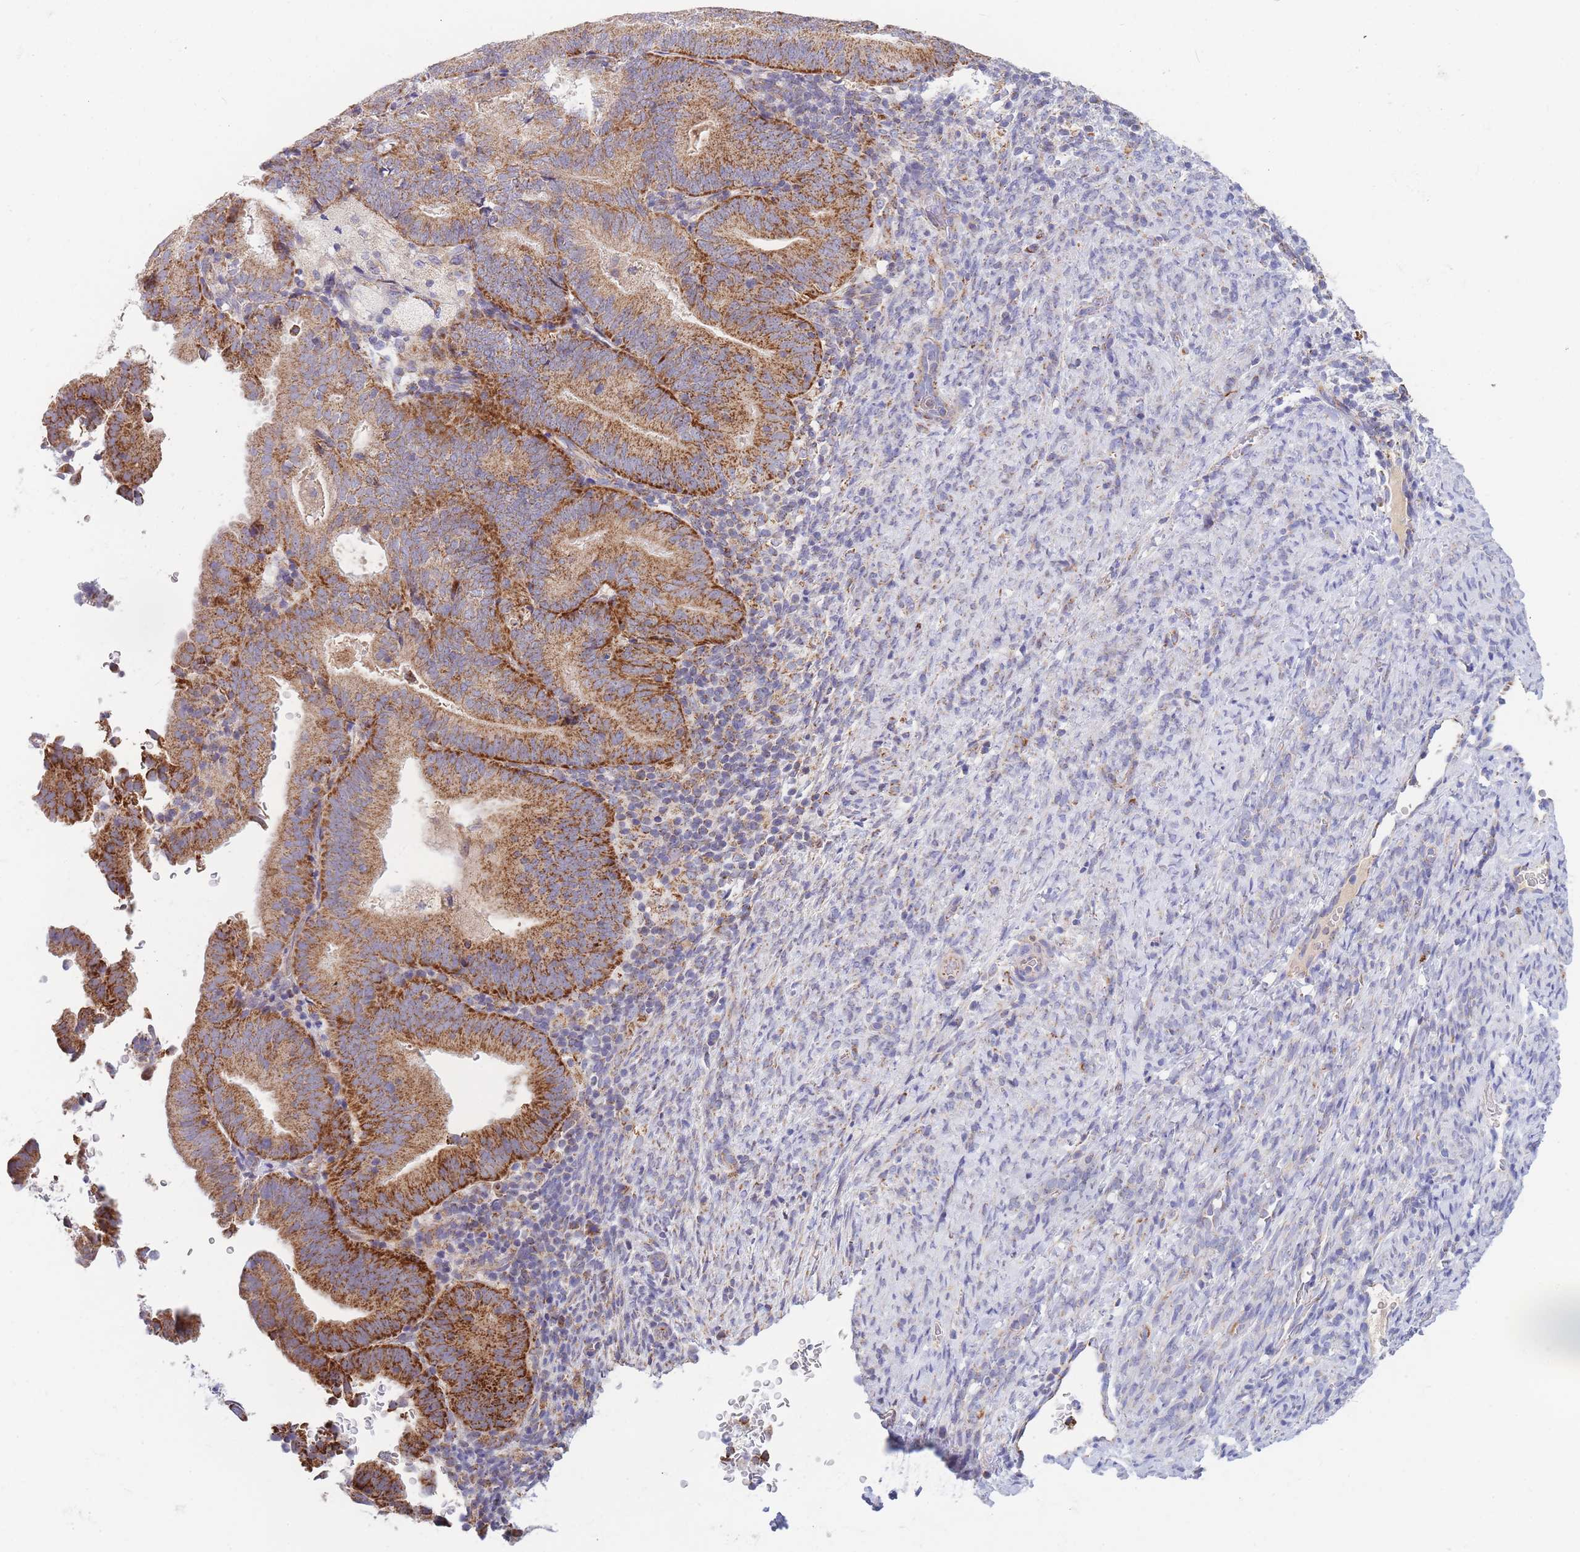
{"staining": {"intensity": "moderate", "quantity": ">75%", "location": "cytoplasmic/membranous"}, "tissue": "endometrial cancer", "cell_type": "Tumor cells", "image_type": "cancer", "snomed": [{"axis": "morphology", "description": "Adenocarcinoma, NOS"}, {"axis": "topography", "description": "Endometrium"}], "caption": "Immunohistochemistry (IHC) (DAB) staining of endometrial cancer reveals moderate cytoplasmic/membranous protein positivity in approximately >75% of tumor cells. Nuclei are stained in blue.", "gene": "MRPS11", "patient": {"sex": "female", "age": 70}}